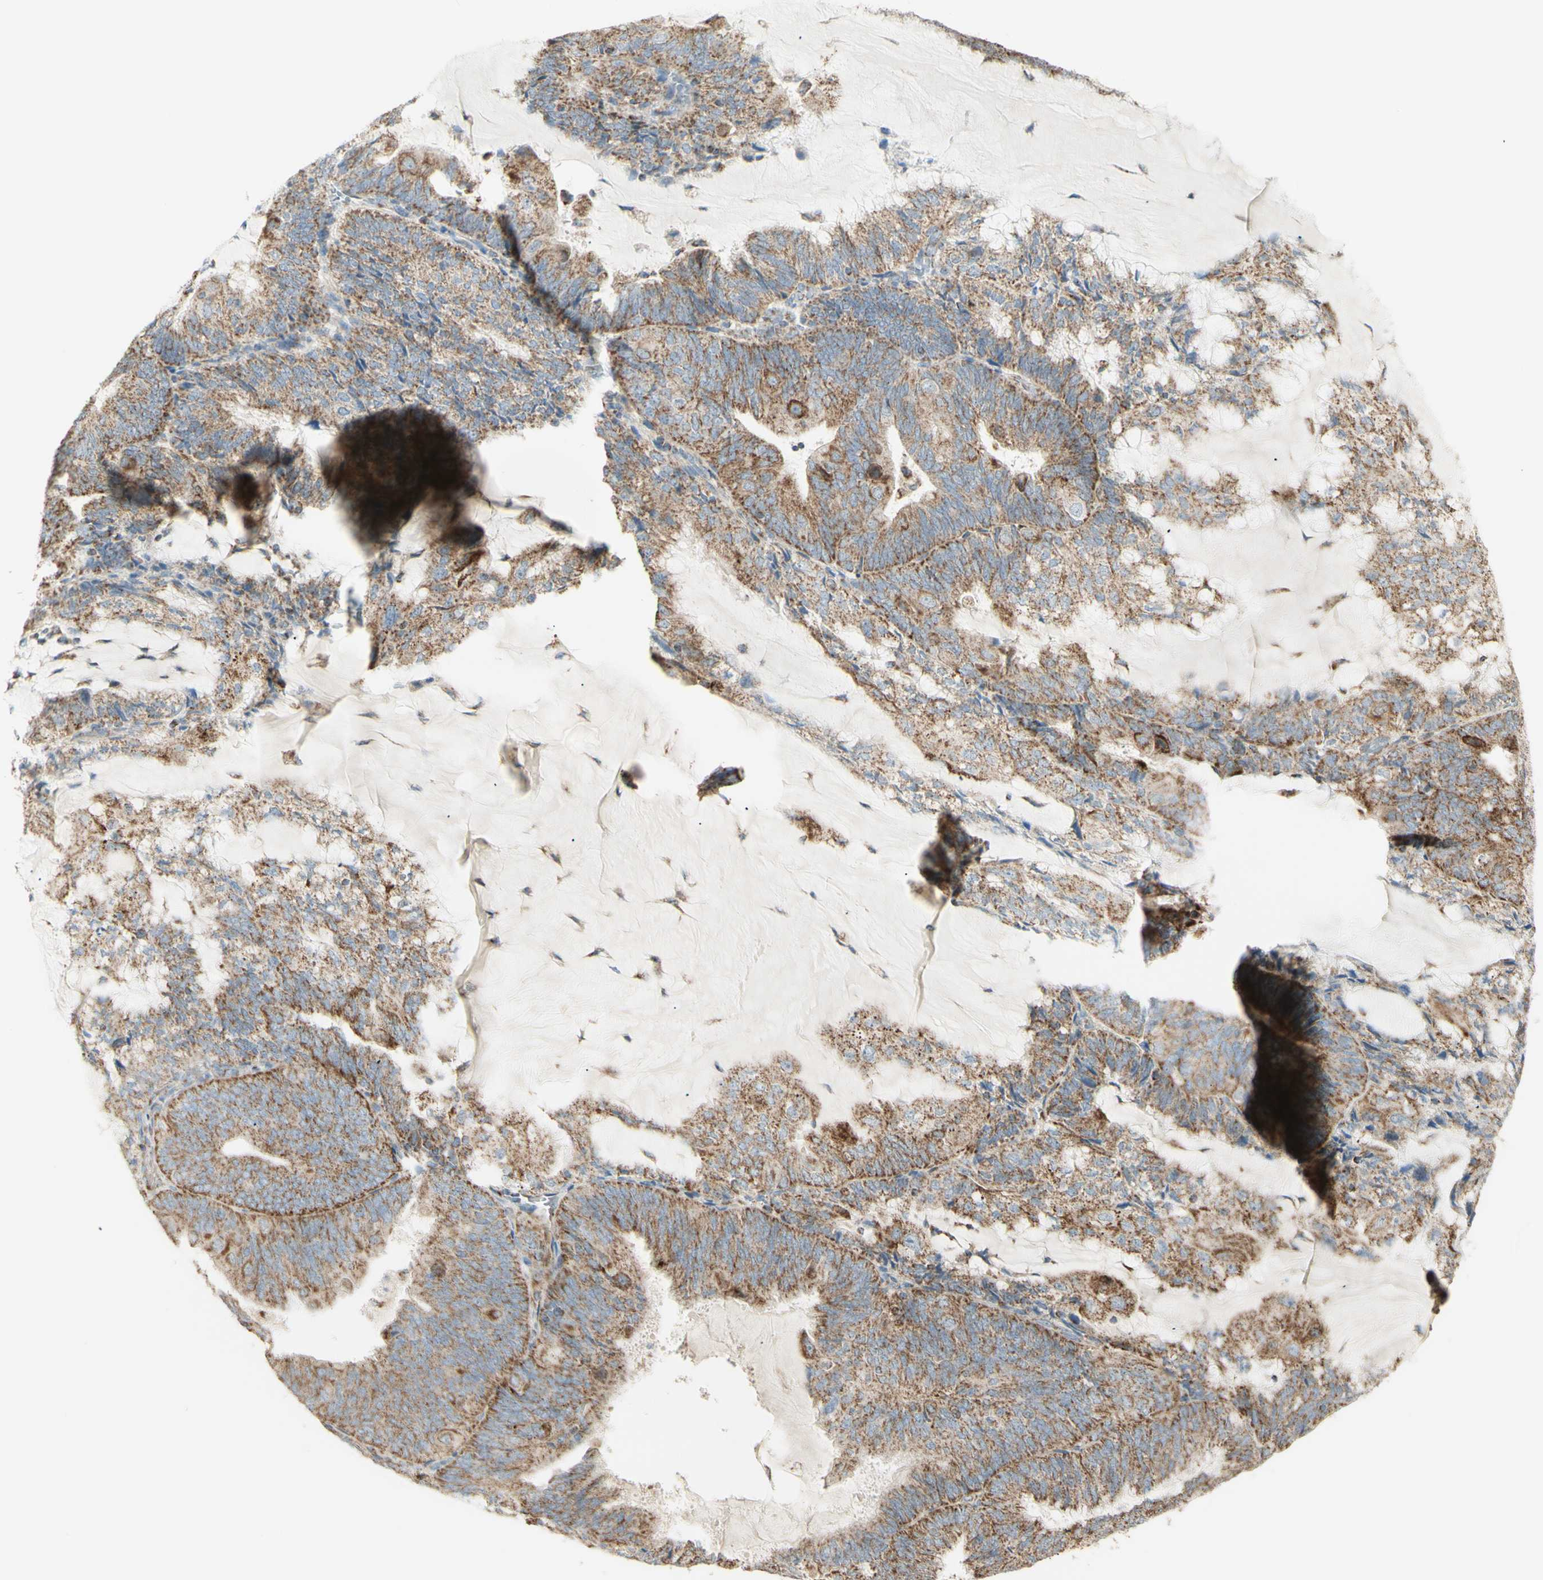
{"staining": {"intensity": "weak", "quantity": ">75%", "location": "cytoplasmic/membranous"}, "tissue": "endometrial cancer", "cell_type": "Tumor cells", "image_type": "cancer", "snomed": [{"axis": "morphology", "description": "Adenocarcinoma, NOS"}, {"axis": "topography", "description": "Endometrium"}], "caption": "A micrograph of endometrial cancer stained for a protein reveals weak cytoplasmic/membranous brown staining in tumor cells.", "gene": "LETM1", "patient": {"sex": "female", "age": 81}}